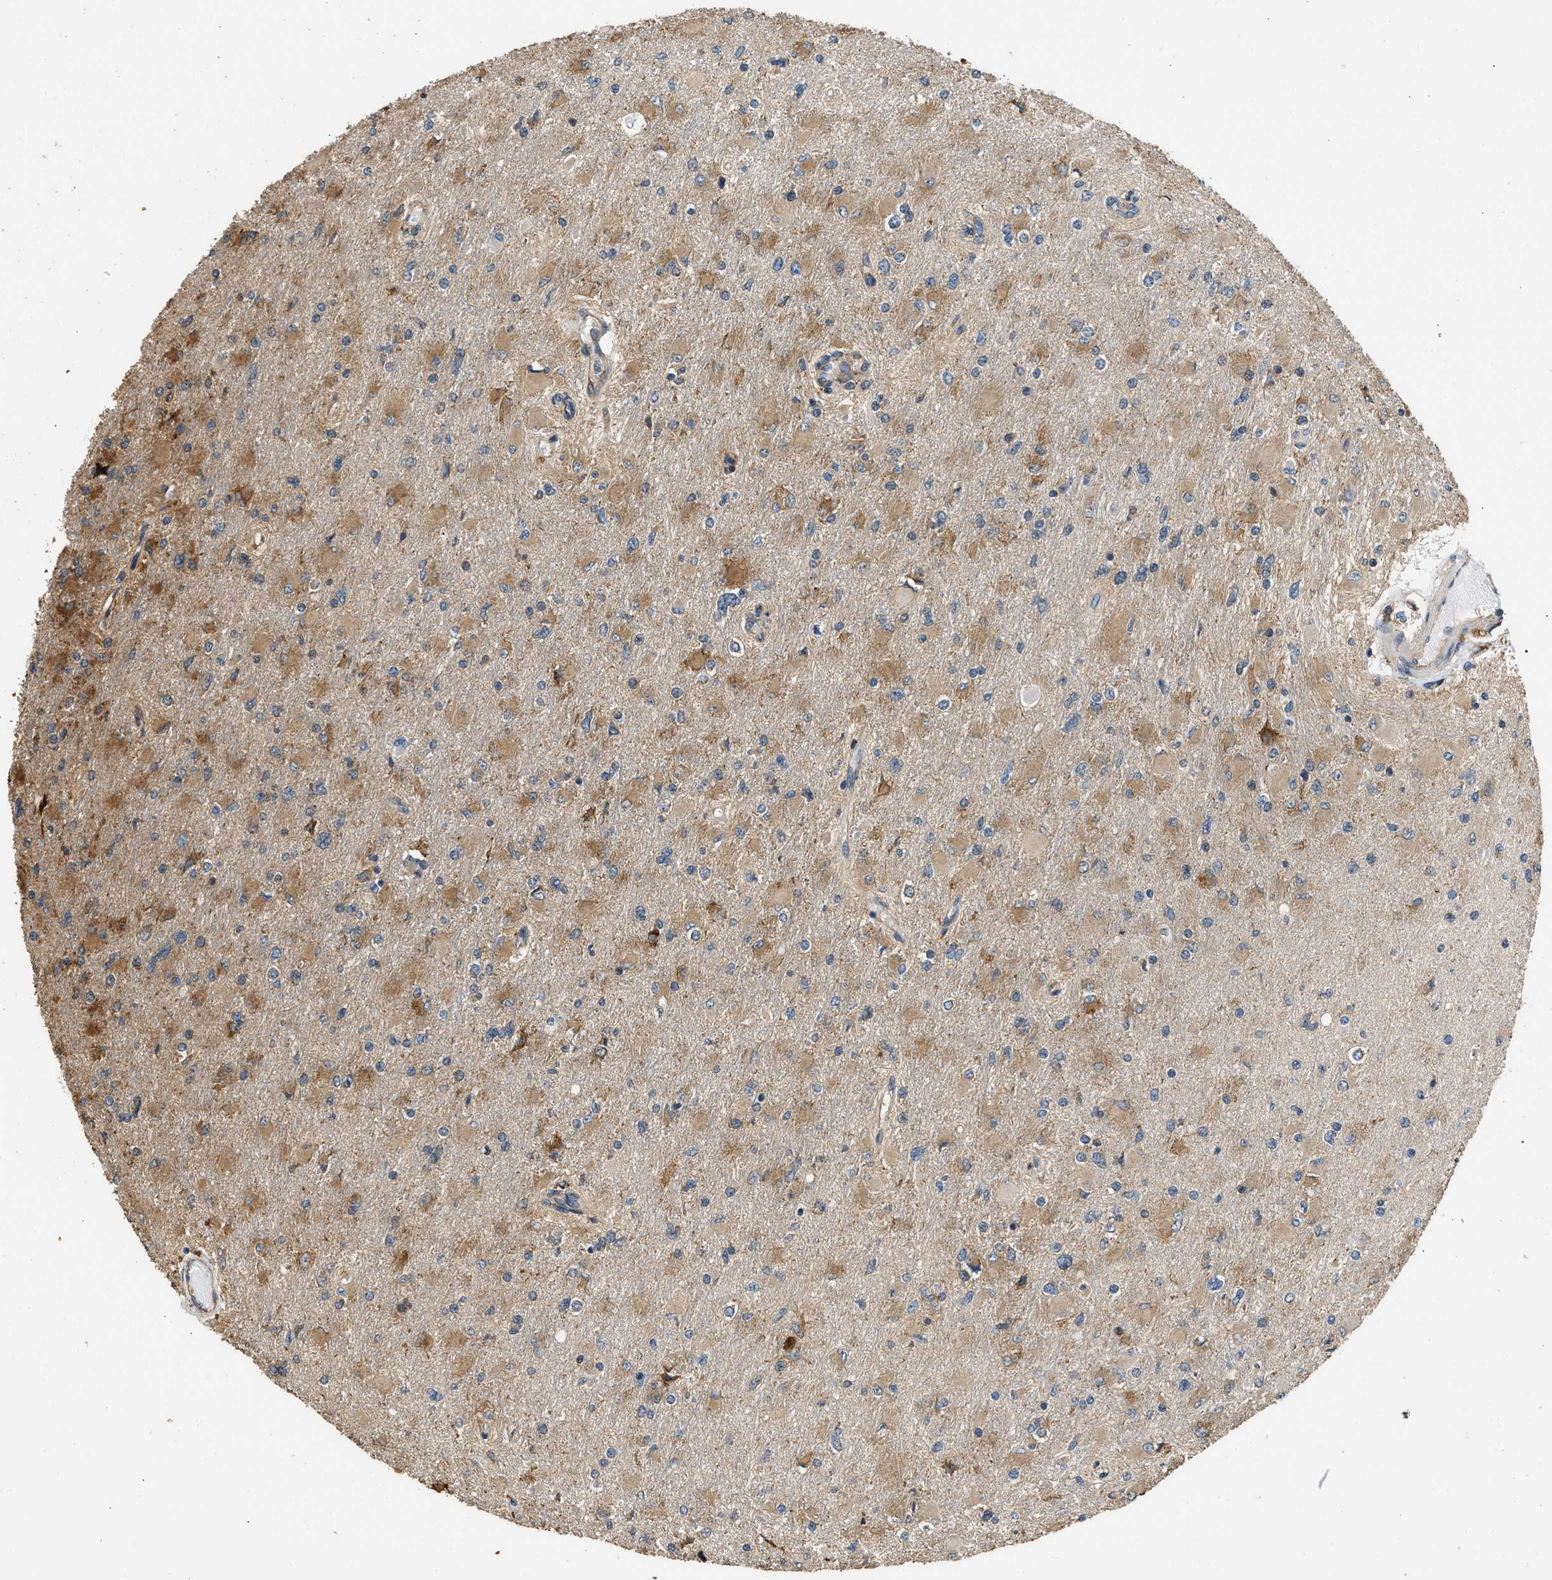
{"staining": {"intensity": "moderate", "quantity": ">75%", "location": "cytoplasmic/membranous"}, "tissue": "glioma", "cell_type": "Tumor cells", "image_type": "cancer", "snomed": [{"axis": "morphology", "description": "Glioma, malignant, High grade"}, {"axis": "topography", "description": "Cerebral cortex"}], "caption": "A histopathology image showing moderate cytoplasmic/membranous positivity in approximately >75% of tumor cells in glioma, as visualized by brown immunohistochemical staining.", "gene": "SLC36A4", "patient": {"sex": "female", "age": 36}}